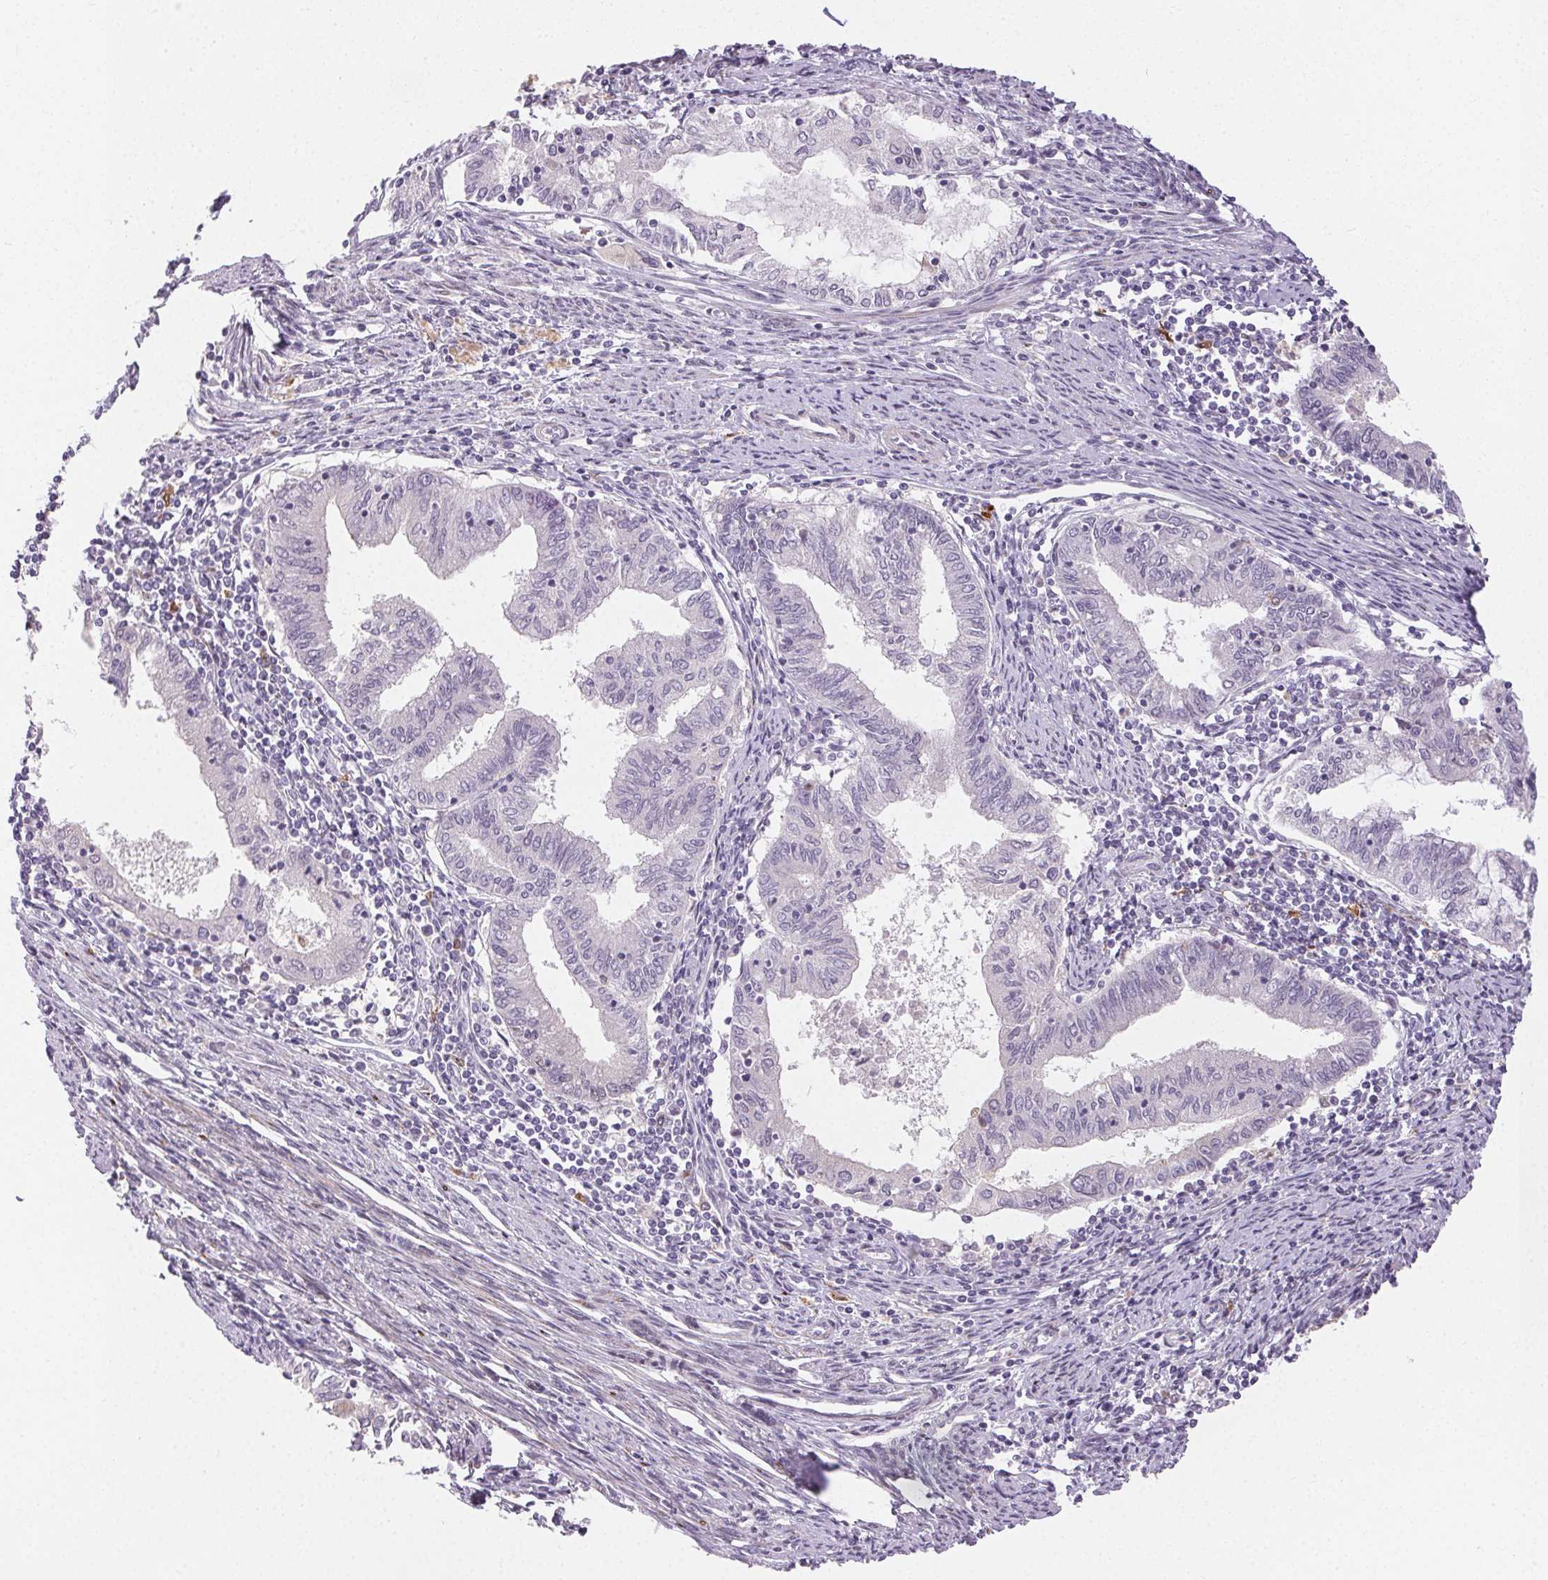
{"staining": {"intensity": "weak", "quantity": "<25%", "location": "cytoplasmic/membranous"}, "tissue": "endometrial cancer", "cell_type": "Tumor cells", "image_type": "cancer", "snomed": [{"axis": "morphology", "description": "Adenocarcinoma, NOS"}, {"axis": "topography", "description": "Endometrium"}], "caption": "DAB (3,3'-diaminobenzidine) immunohistochemical staining of human endometrial adenocarcinoma displays no significant staining in tumor cells.", "gene": "RPGRIP1", "patient": {"sex": "female", "age": 79}}